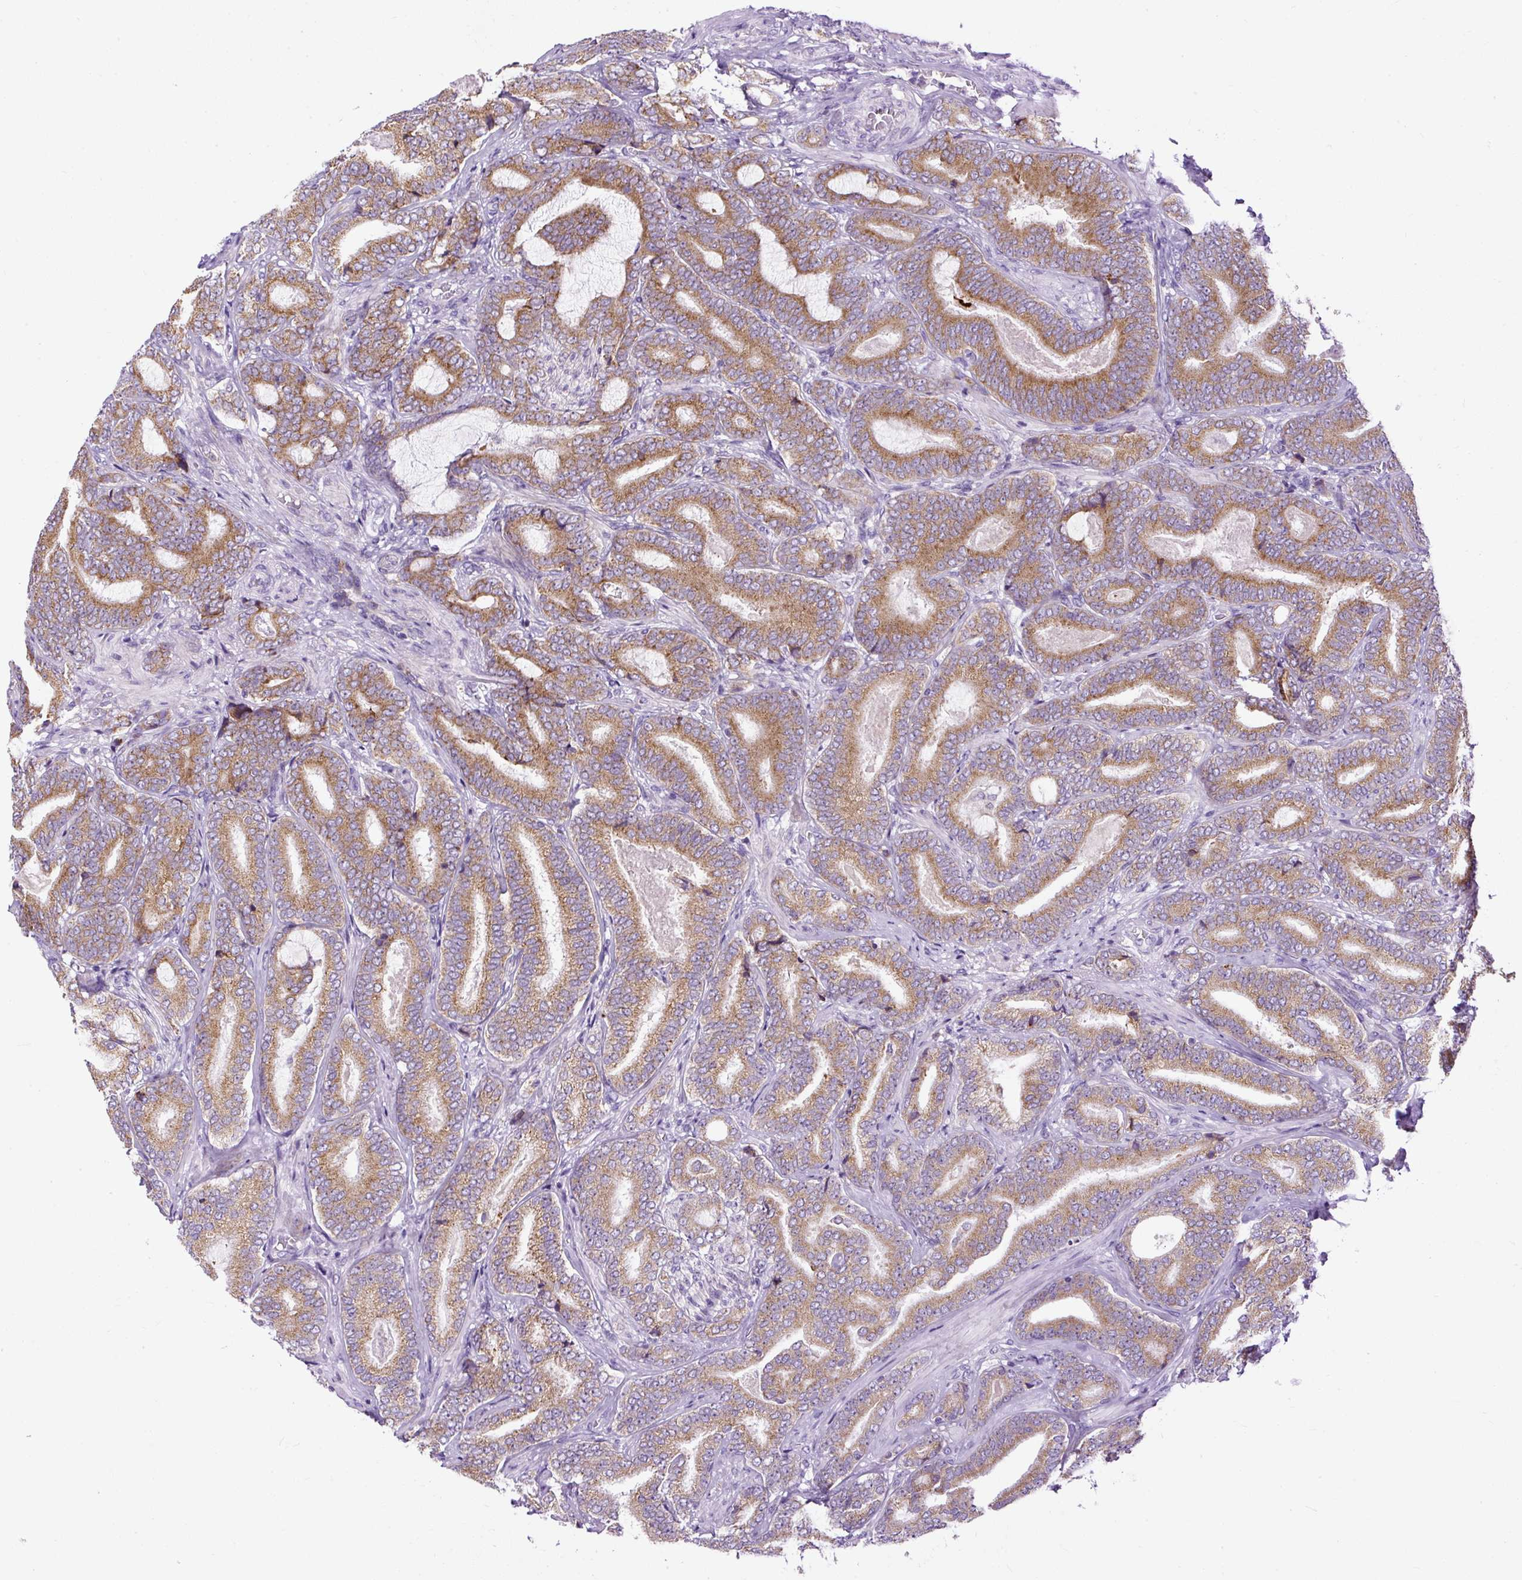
{"staining": {"intensity": "moderate", "quantity": ">75%", "location": "cytoplasmic/membranous"}, "tissue": "prostate cancer", "cell_type": "Tumor cells", "image_type": "cancer", "snomed": [{"axis": "morphology", "description": "Adenocarcinoma, Low grade"}, {"axis": "topography", "description": "Prostate and seminal vesicle, NOS"}], "caption": "Prostate cancer was stained to show a protein in brown. There is medium levels of moderate cytoplasmic/membranous staining in about >75% of tumor cells. (brown staining indicates protein expression, while blue staining denotes nuclei).", "gene": "FMC1", "patient": {"sex": "male", "age": 61}}